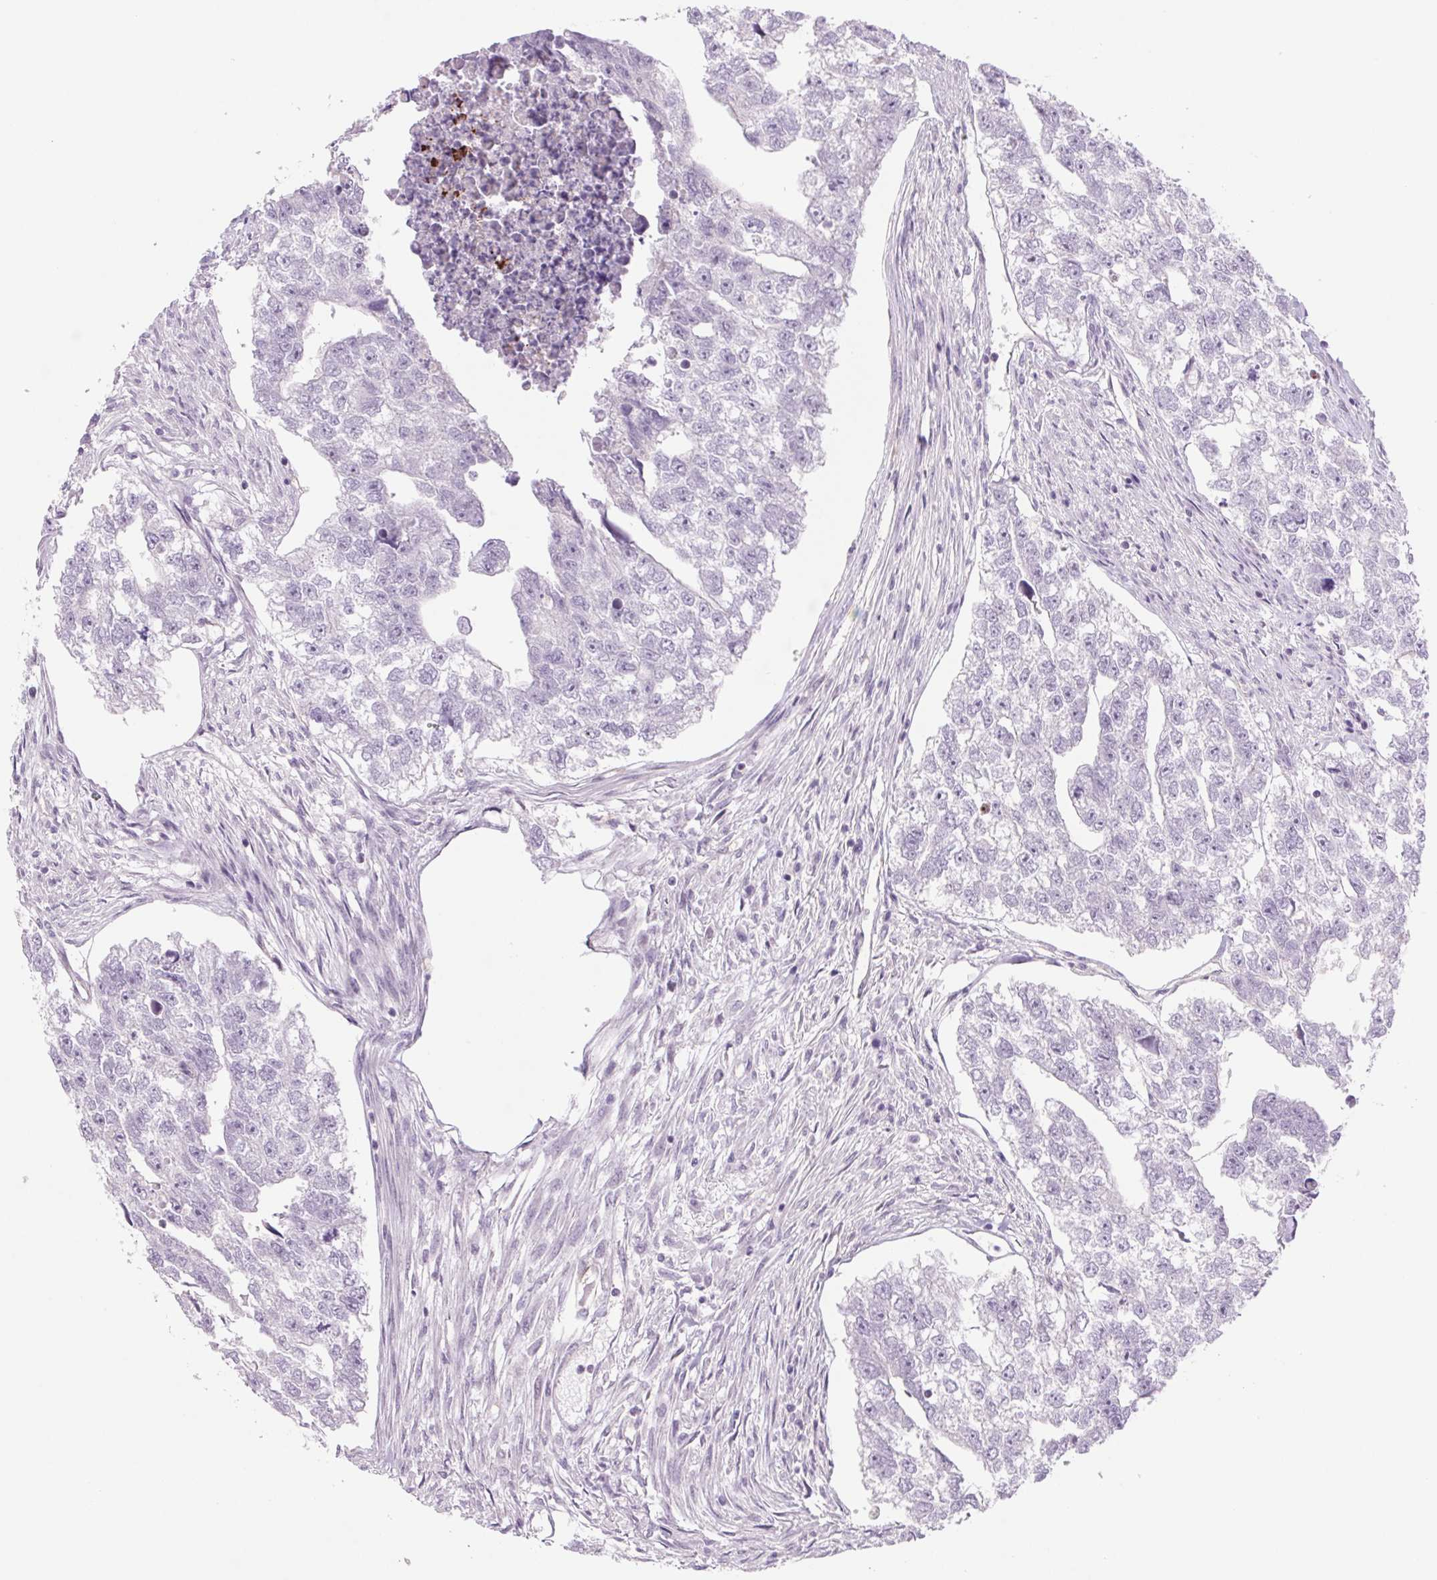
{"staining": {"intensity": "negative", "quantity": "none", "location": "none"}, "tissue": "testis cancer", "cell_type": "Tumor cells", "image_type": "cancer", "snomed": [{"axis": "morphology", "description": "Carcinoma, Embryonal, NOS"}, {"axis": "morphology", "description": "Teratoma, malignant, NOS"}, {"axis": "topography", "description": "Testis"}], "caption": "The IHC image has no significant staining in tumor cells of testis teratoma (malignant) tissue.", "gene": "MS4A13", "patient": {"sex": "male", "age": 44}}